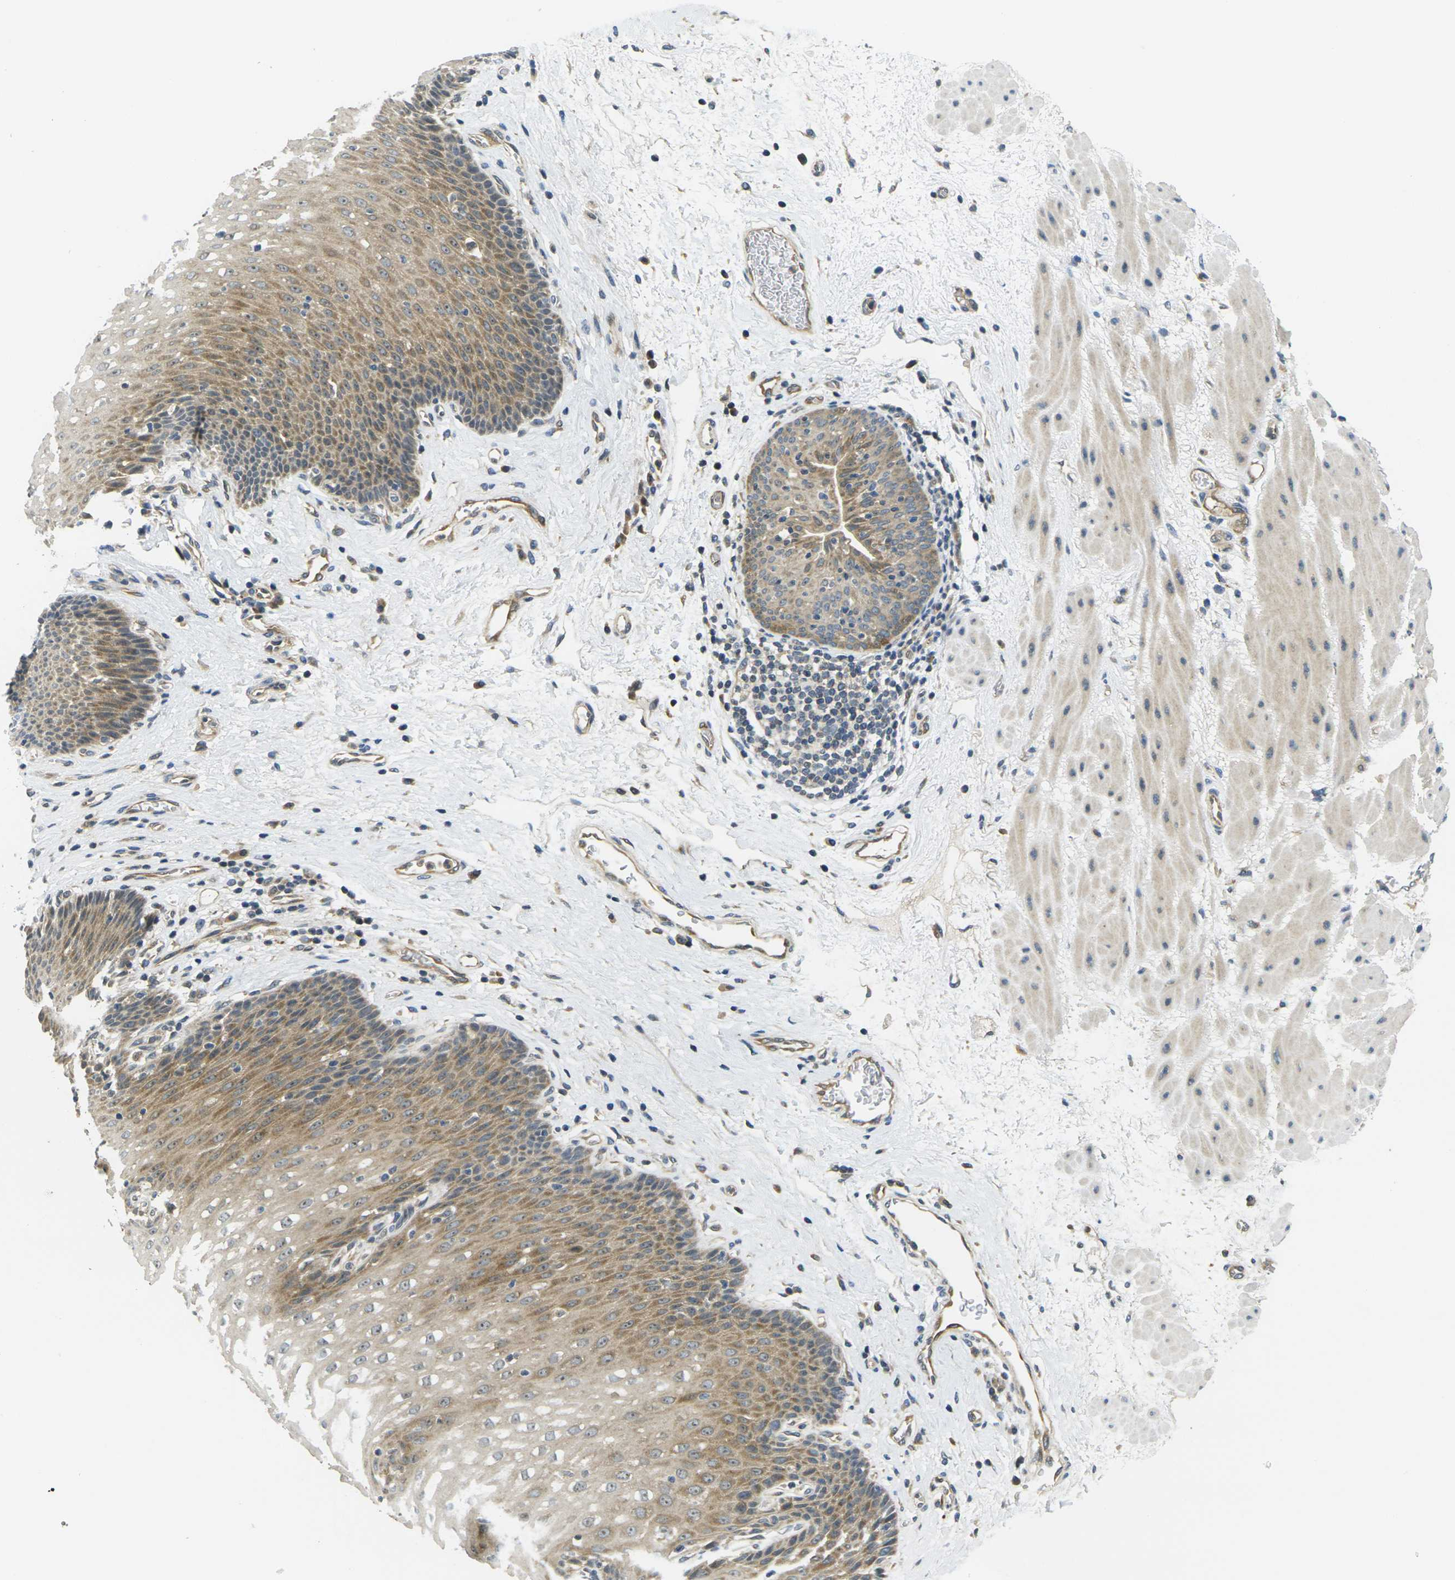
{"staining": {"intensity": "moderate", "quantity": ">75%", "location": "cytoplasmic/membranous"}, "tissue": "esophagus", "cell_type": "Squamous epithelial cells", "image_type": "normal", "snomed": [{"axis": "morphology", "description": "Normal tissue, NOS"}, {"axis": "topography", "description": "Esophagus"}], "caption": "IHC staining of unremarkable esophagus, which exhibits medium levels of moderate cytoplasmic/membranous staining in approximately >75% of squamous epithelial cells indicating moderate cytoplasmic/membranous protein positivity. The staining was performed using DAB (brown) for protein detection and nuclei were counterstained in hematoxylin (blue).", "gene": "MINAR2", "patient": {"sex": "male", "age": 48}}